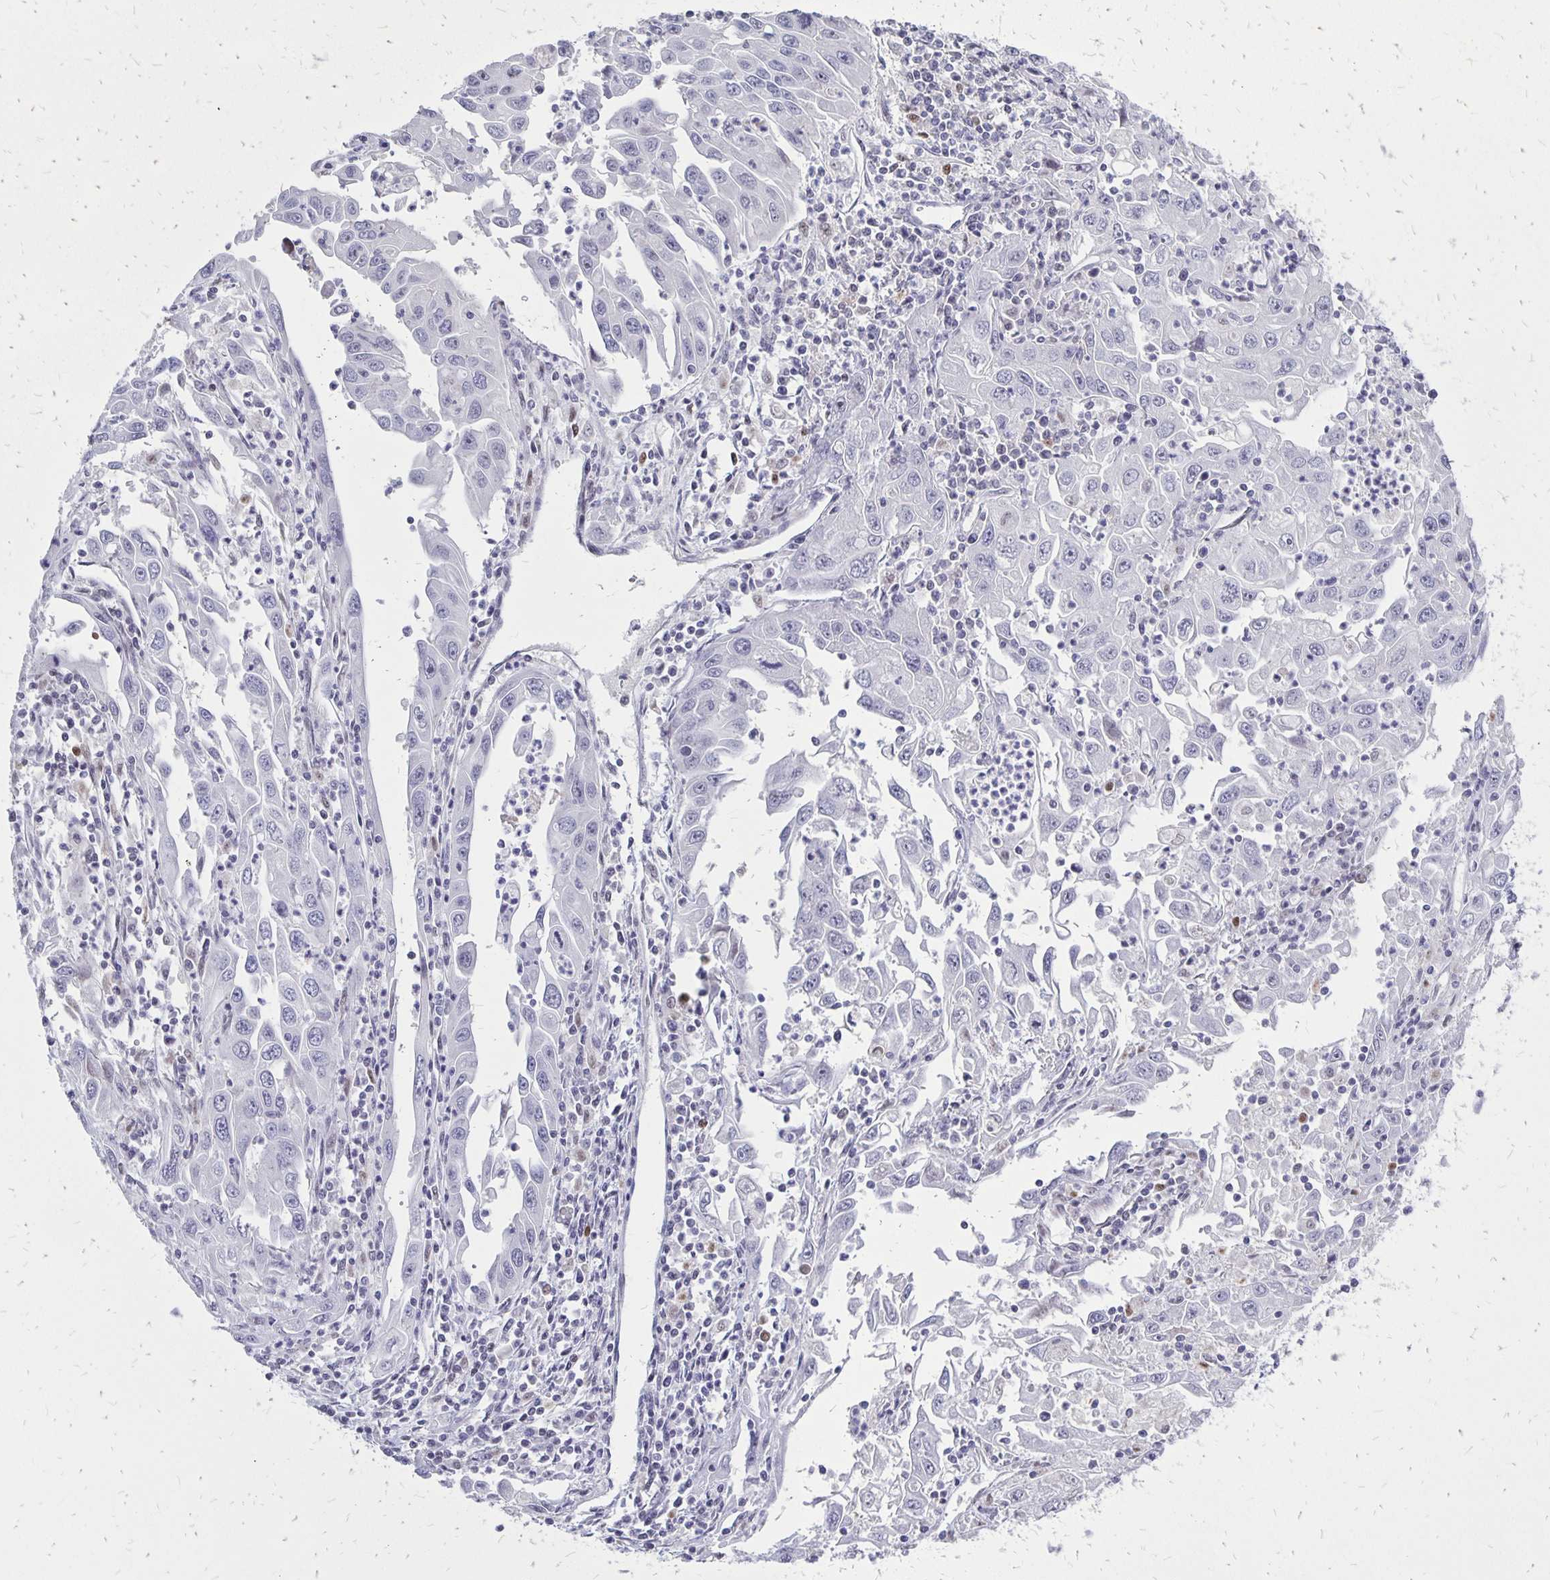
{"staining": {"intensity": "negative", "quantity": "none", "location": "none"}, "tissue": "endometrial cancer", "cell_type": "Tumor cells", "image_type": "cancer", "snomed": [{"axis": "morphology", "description": "Adenocarcinoma, NOS"}, {"axis": "topography", "description": "Uterus"}], "caption": "Image shows no significant protein expression in tumor cells of endometrial adenocarcinoma. (DAB immunohistochemistry, high magnification).", "gene": "DCK", "patient": {"sex": "female", "age": 62}}